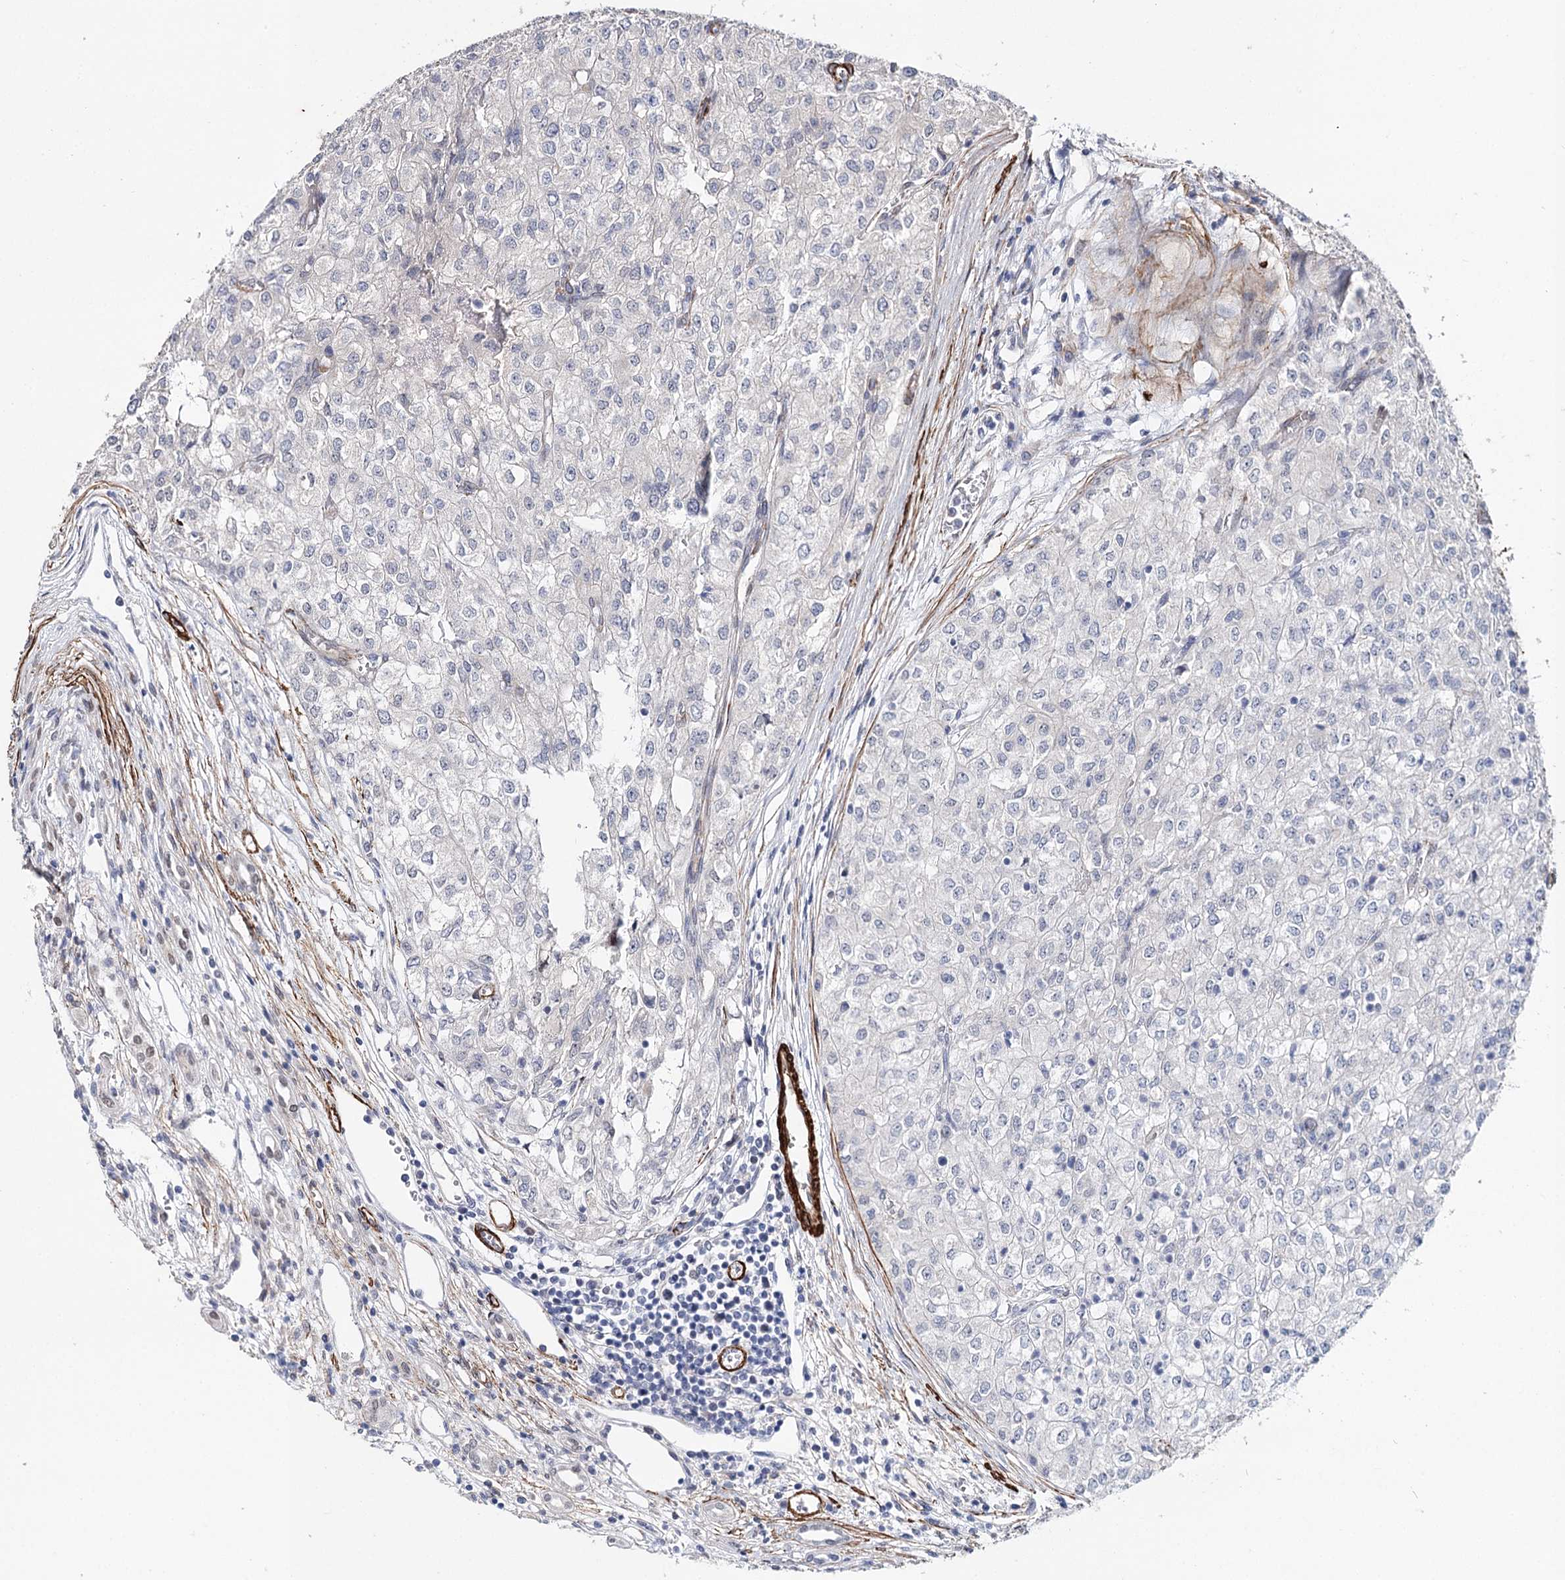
{"staining": {"intensity": "negative", "quantity": "none", "location": "none"}, "tissue": "renal cancer", "cell_type": "Tumor cells", "image_type": "cancer", "snomed": [{"axis": "morphology", "description": "Adenocarcinoma, NOS"}, {"axis": "topography", "description": "Kidney"}], "caption": "This image is of renal cancer stained with immunohistochemistry to label a protein in brown with the nuclei are counter-stained blue. There is no positivity in tumor cells.", "gene": "CFAP46", "patient": {"sex": "female", "age": 54}}